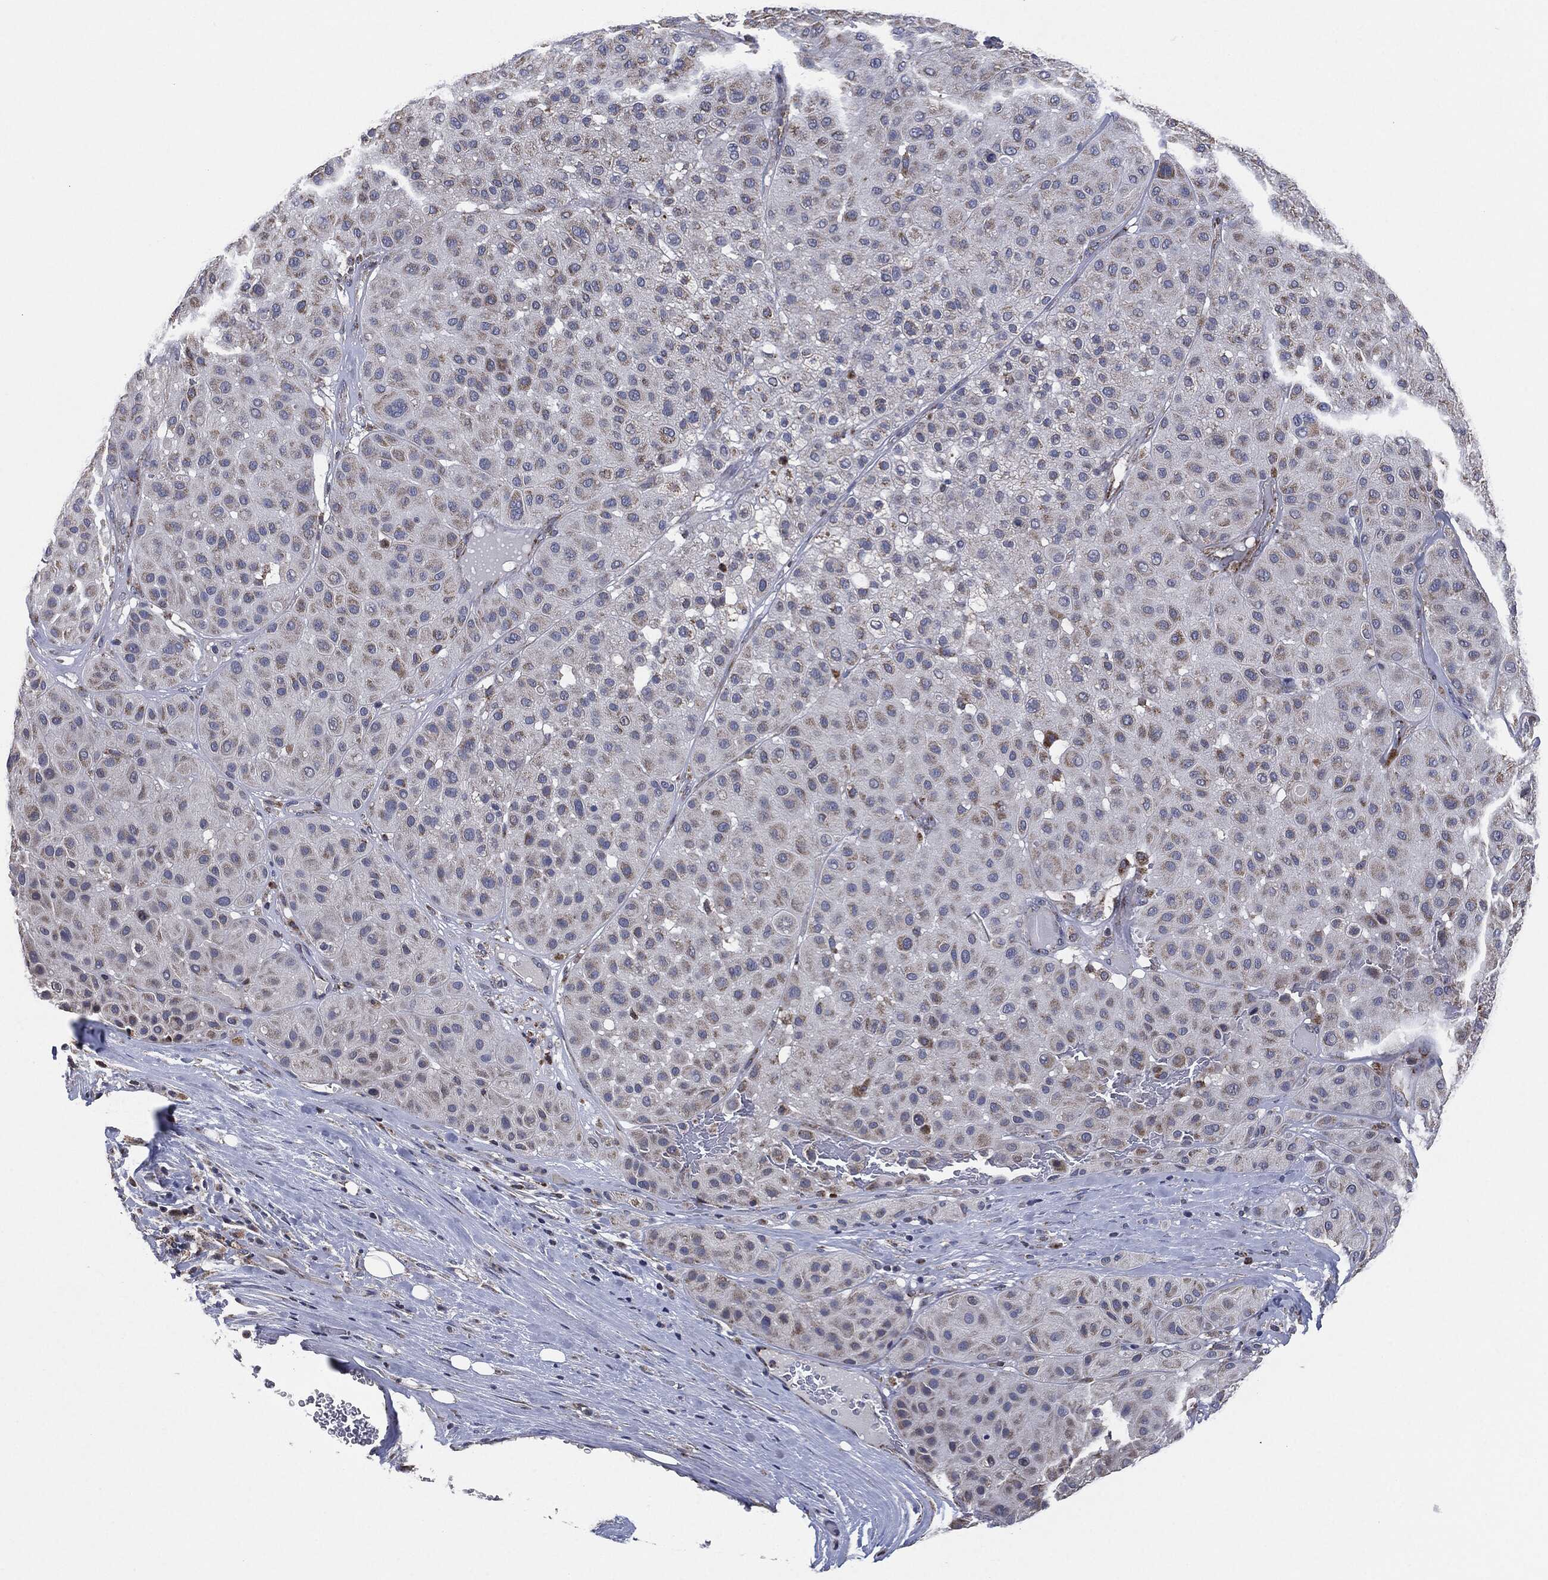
{"staining": {"intensity": "moderate", "quantity": "<25%", "location": "cytoplasmic/membranous"}, "tissue": "melanoma", "cell_type": "Tumor cells", "image_type": "cancer", "snomed": [{"axis": "morphology", "description": "Malignant melanoma, Metastatic site"}, {"axis": "topography", "description": "Smooth muscle"}], "caption": "A micrograph of melanoma stained for a protein shows moderate cytoplasmic/membranous brown staining in tumor cells.", "gene": "NDUFV2", "patient": {"sex": "male", "age": 41}}